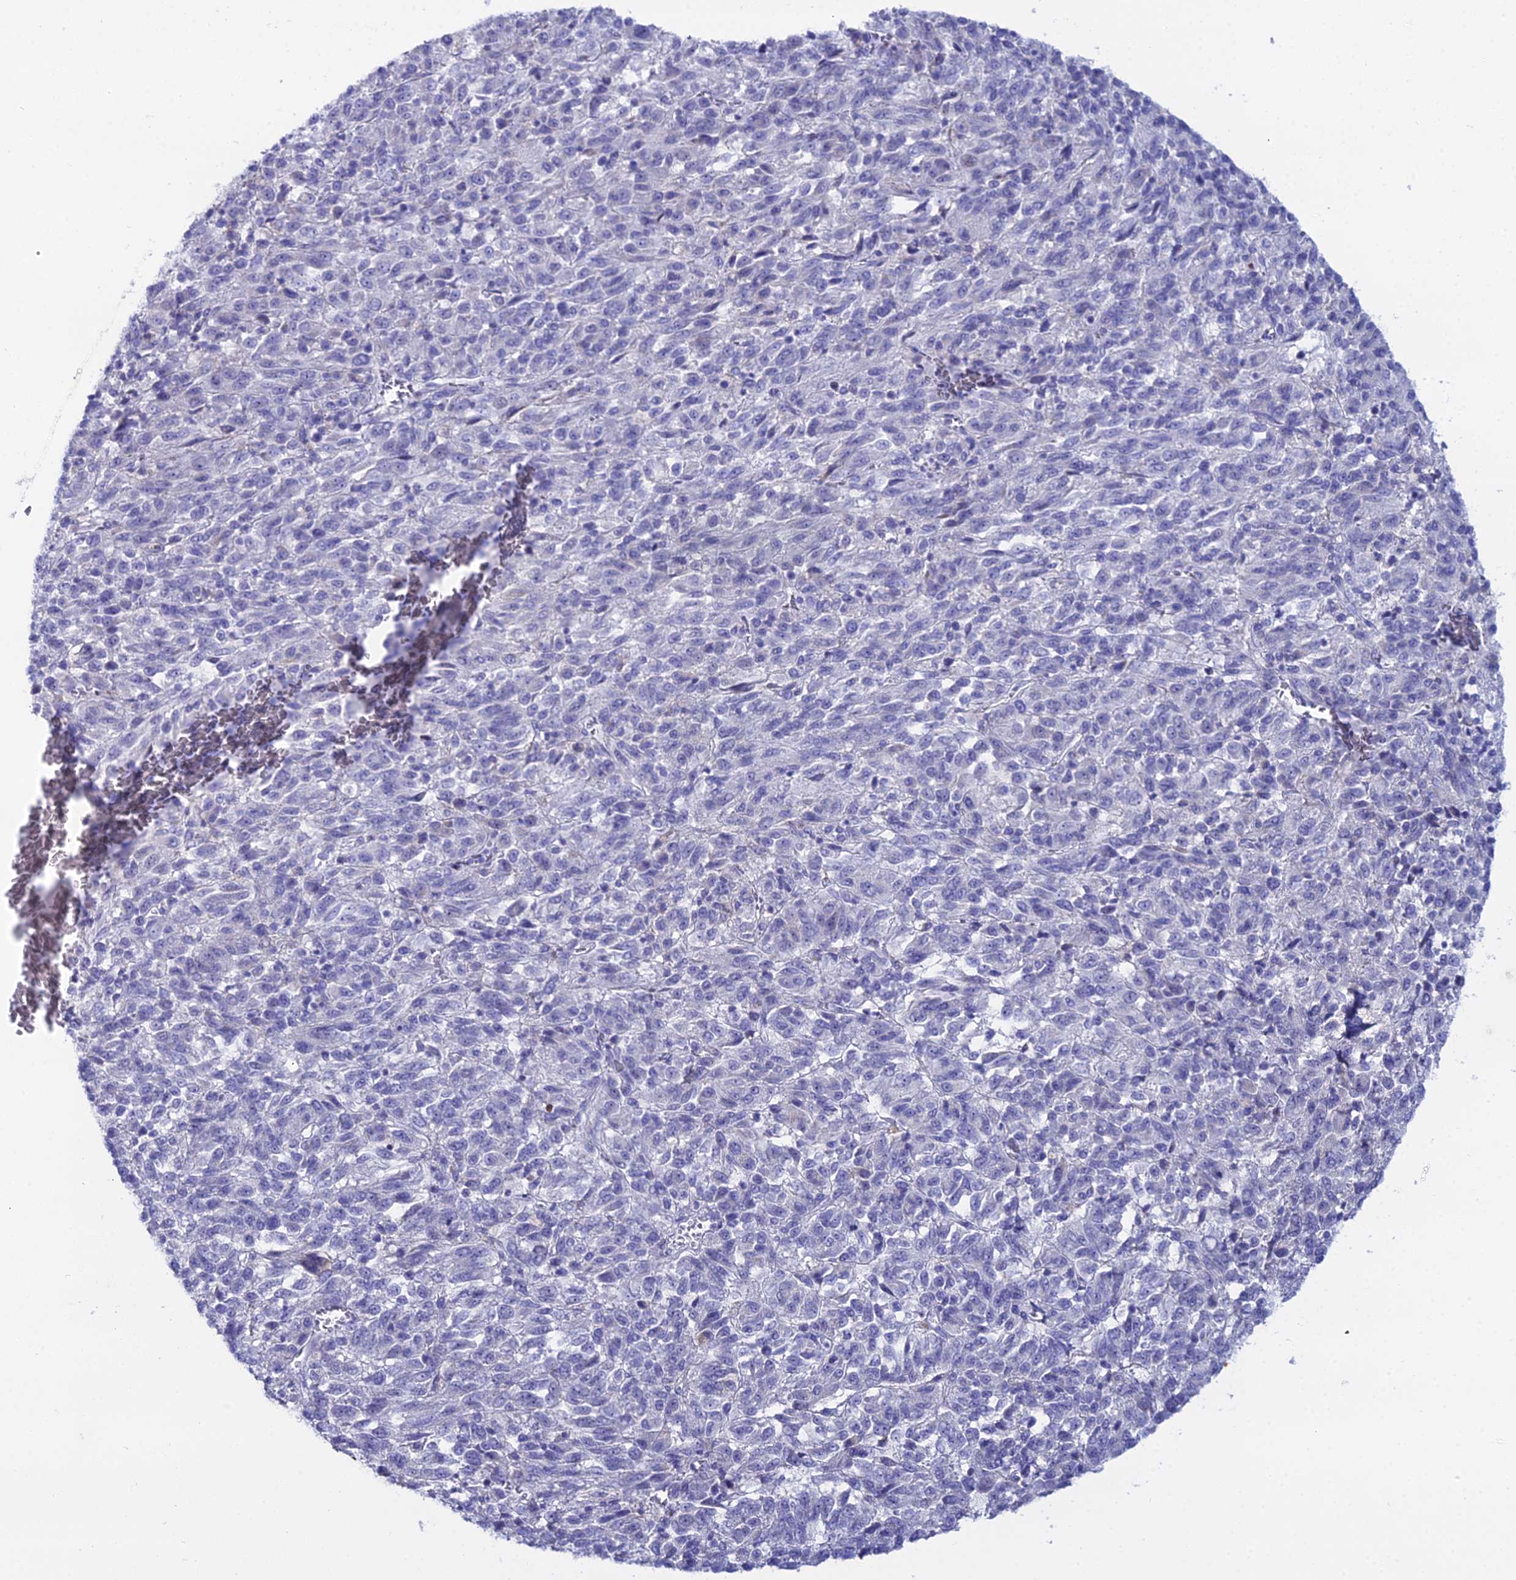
{"staining": {"intensity": "negative", "quantity": "none", "location": "none"}, "tissue": "melanoma", "cell_type": "Tumor cells", "image_type": "cancer", "snomed": [{"axis": "morphology", "description": "Malignant melanoma, Metastatic site"}, {"axis": "topography", "description": "Lung"}], "caption": "Immunohistochemistry of melanoma shows no expression in tumor cells.", "gene": "DHX34", "patient": {"sex": "male", "age": 64}}